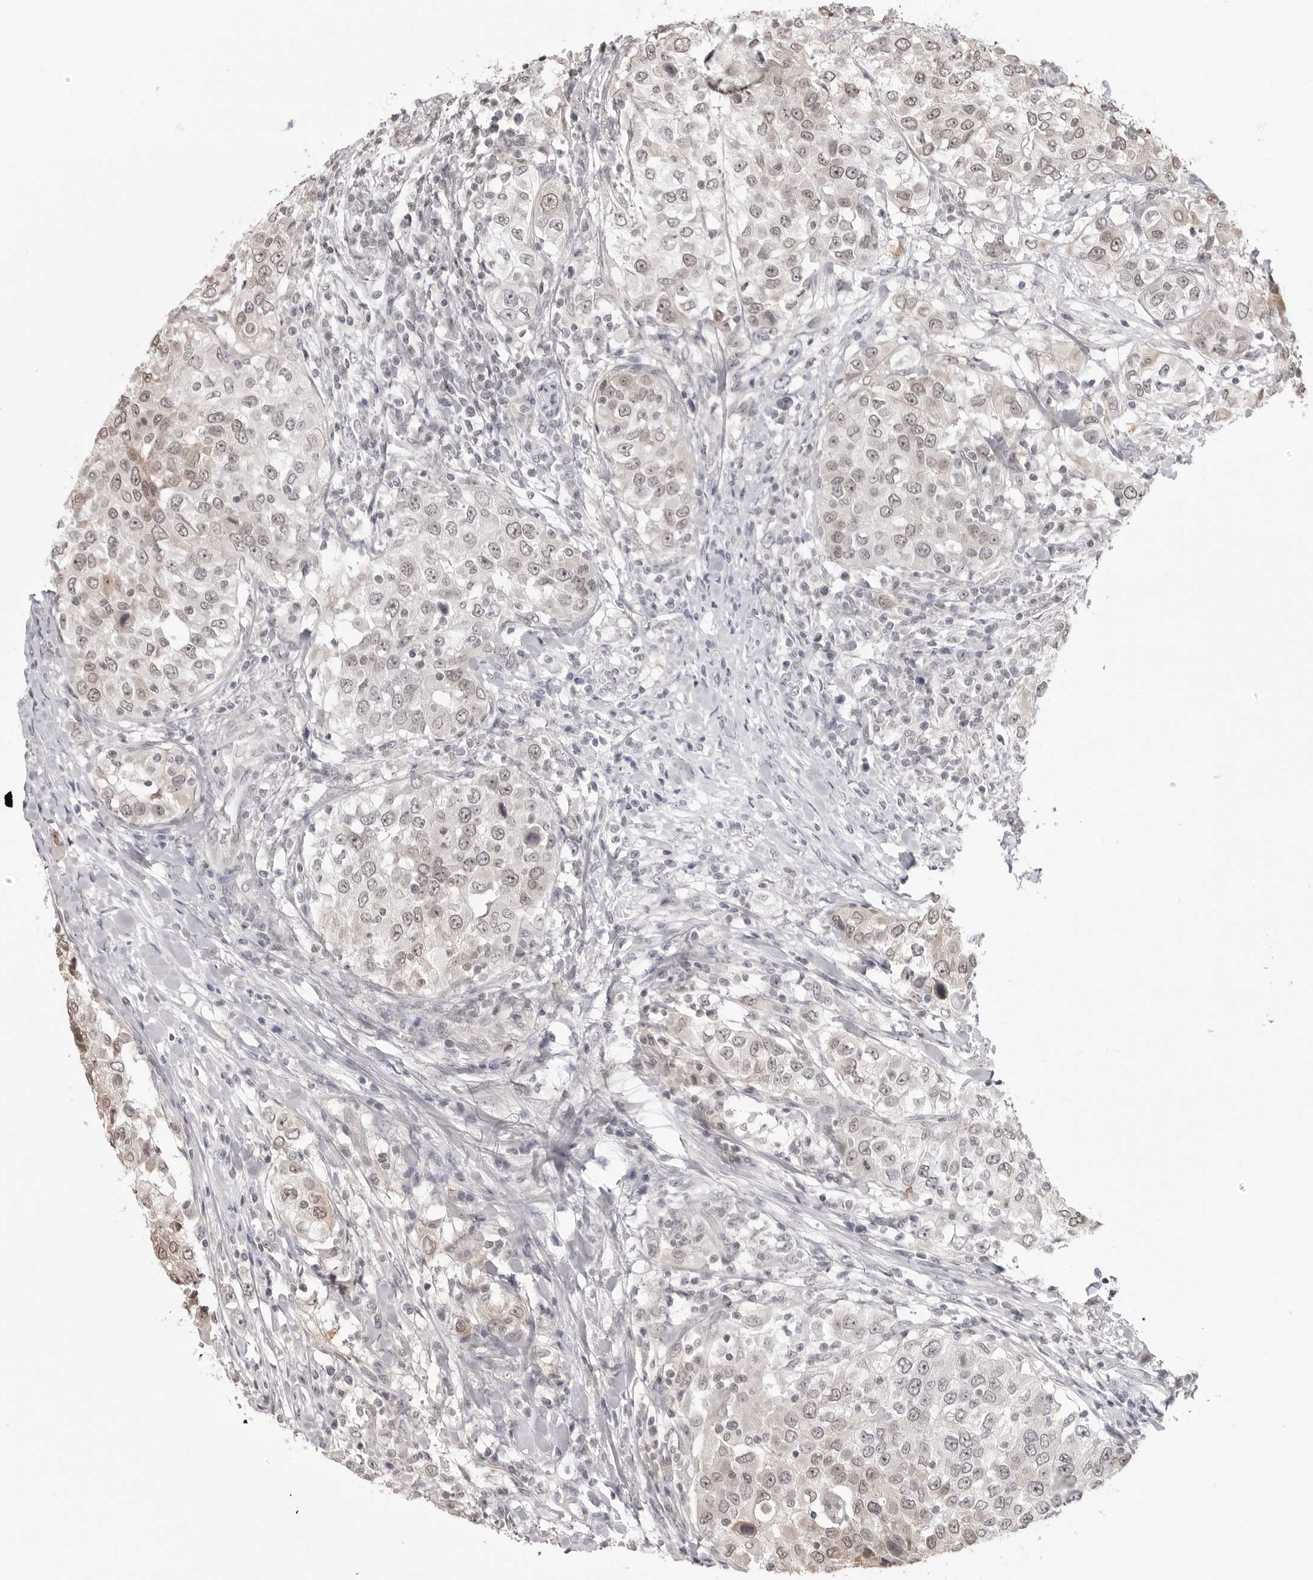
{"staining": {"intensity": "weak", "quantity": "25%-75%", "location": "nuclear"}, "tissue": "urothelial cancer", "cell_type": "Tumor cells", "image_type": "cancer", "snomed": [{"axis": "morphology", "description": "Urothelial carcinoma, High grade"}, {"axis": "topography", "description": "Urinary bladder"}], "caption": "IHC of human high-grade urothelial carcinoma demonstrates low levels of weak nuclear expression in about 25%-75% of tumor cells. (Stains: DAB (3,3'-diaminobenzidine) in brown, nuclei in blue, Microscopy: brightfield microscopy at high magnification).", "gene": "YWHAG", "patient": {"sex": "female", "age": 80}}